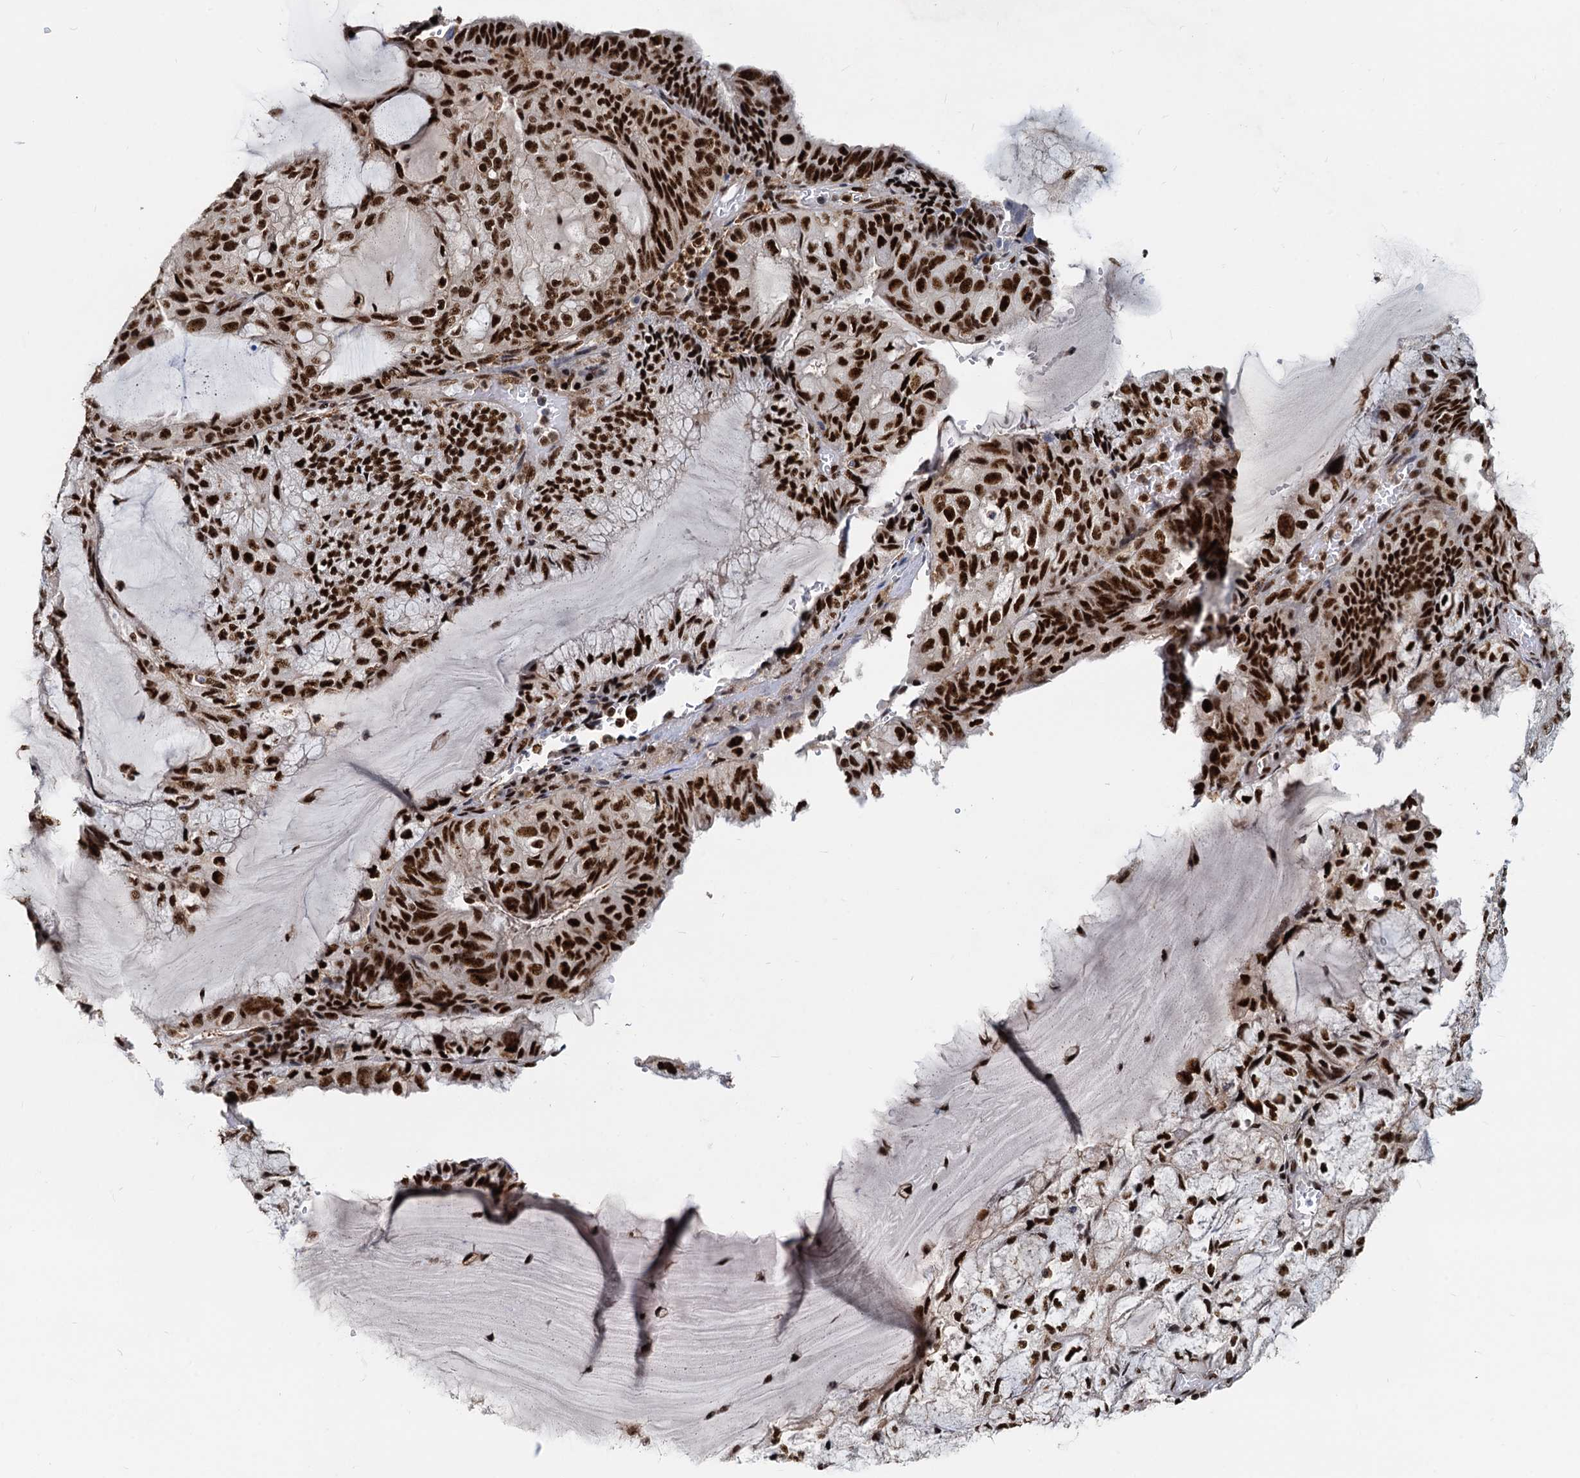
{"staining": {"intensity": "strong", "quantity": ">75%", "location": "nuclear"}, "tissue": "endometrial cancer", "cell_type": "Tumor cells", "image_type": "cancer", "snomed": [{"axis": "morphology", "description": "Adenocarcinoma, NOS"}, {"axis": "topography", "description": "Endometrium"}], "caption": "Human adenocarcinoma (endometrial) stained for a protein (brown) displays strong nuclear positive staining in approximately >75% of tumor cells.", "gene": "RBM26", "patient": {"sex": "female", "age": 81}}